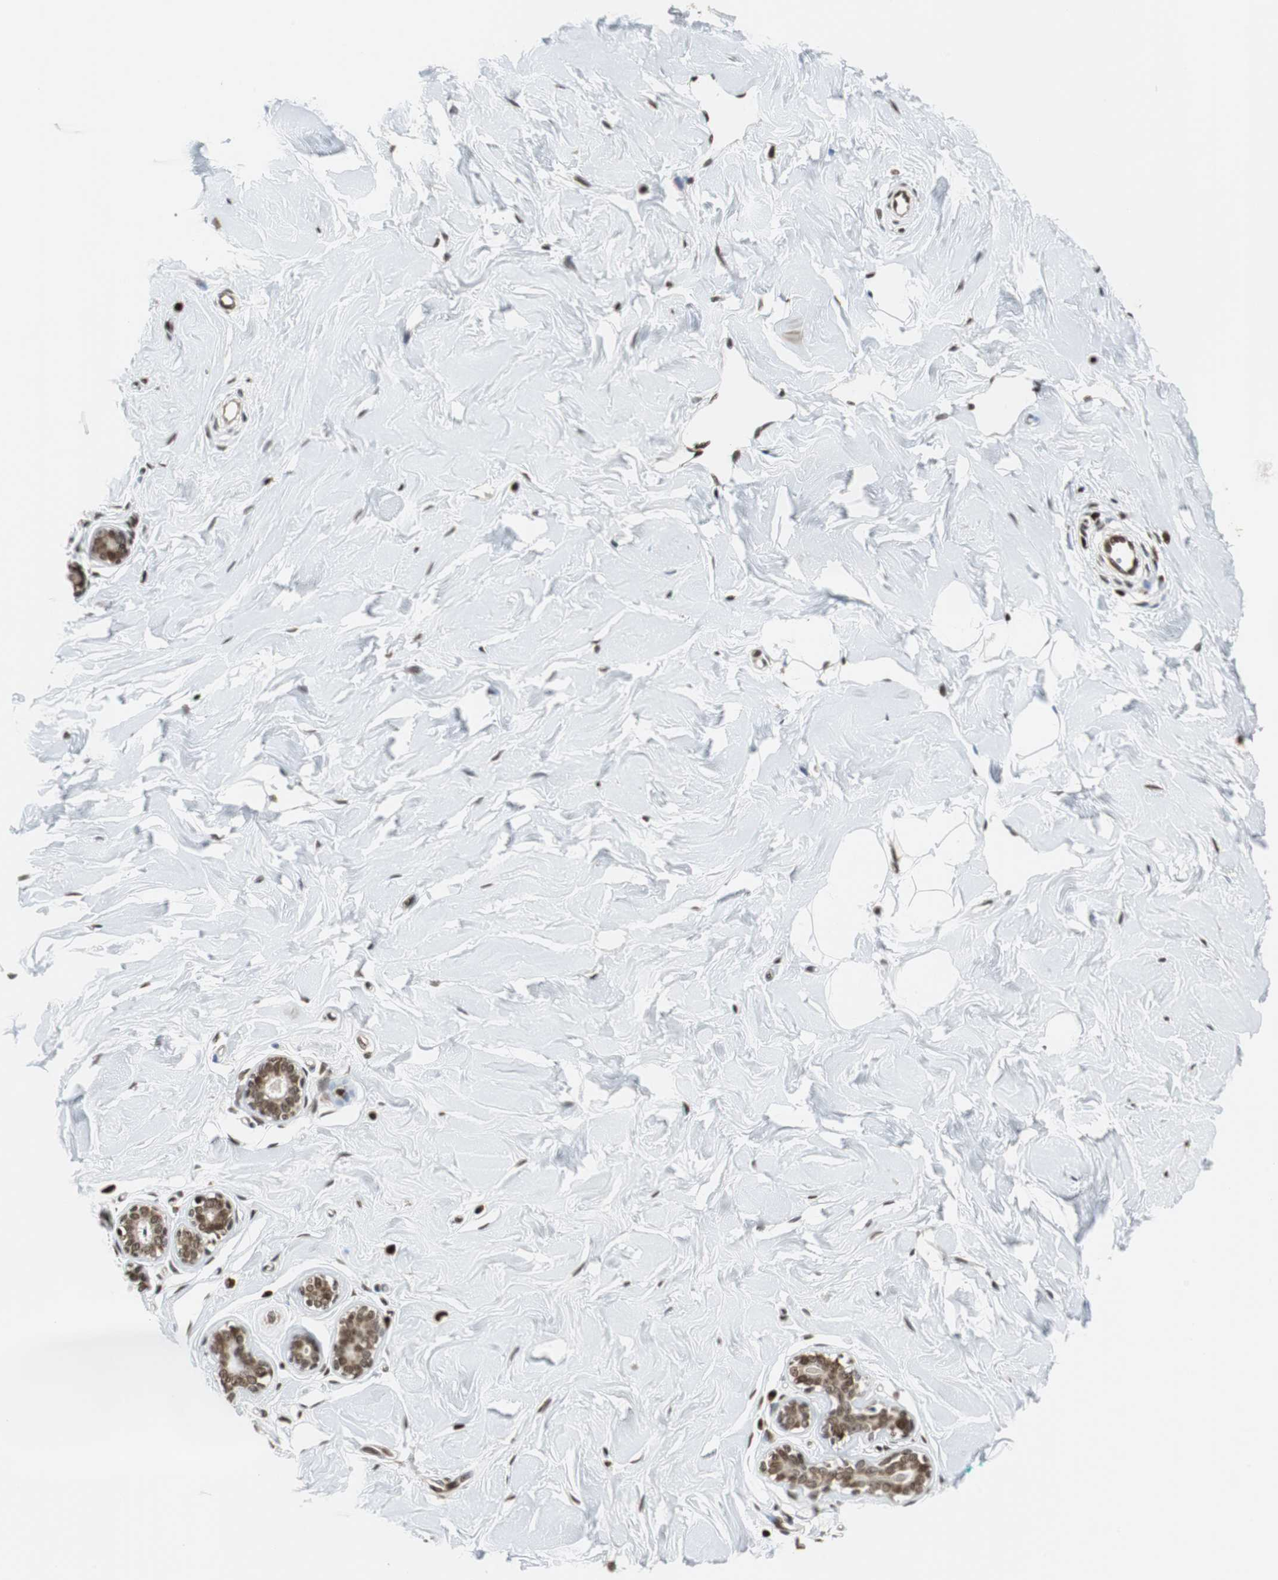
{"staining": {"intensity": "weak", "quantity": ">75%", "location": "nuclear"}, "tissue": "breast", "cell_type": "Adipocytes", "image_type": "normal", "snomed": [{"axis": "morphology", "description": "Normal tissue, NOS"}, {"axis": "topography", "description": "Breast"}], "caption": "This is a histology image of IHC staining of normal breast, which shows weak expression in the nuclear of adipocytes.", "gene": "REST", "patient": {"sex": "female", "age": 23}}